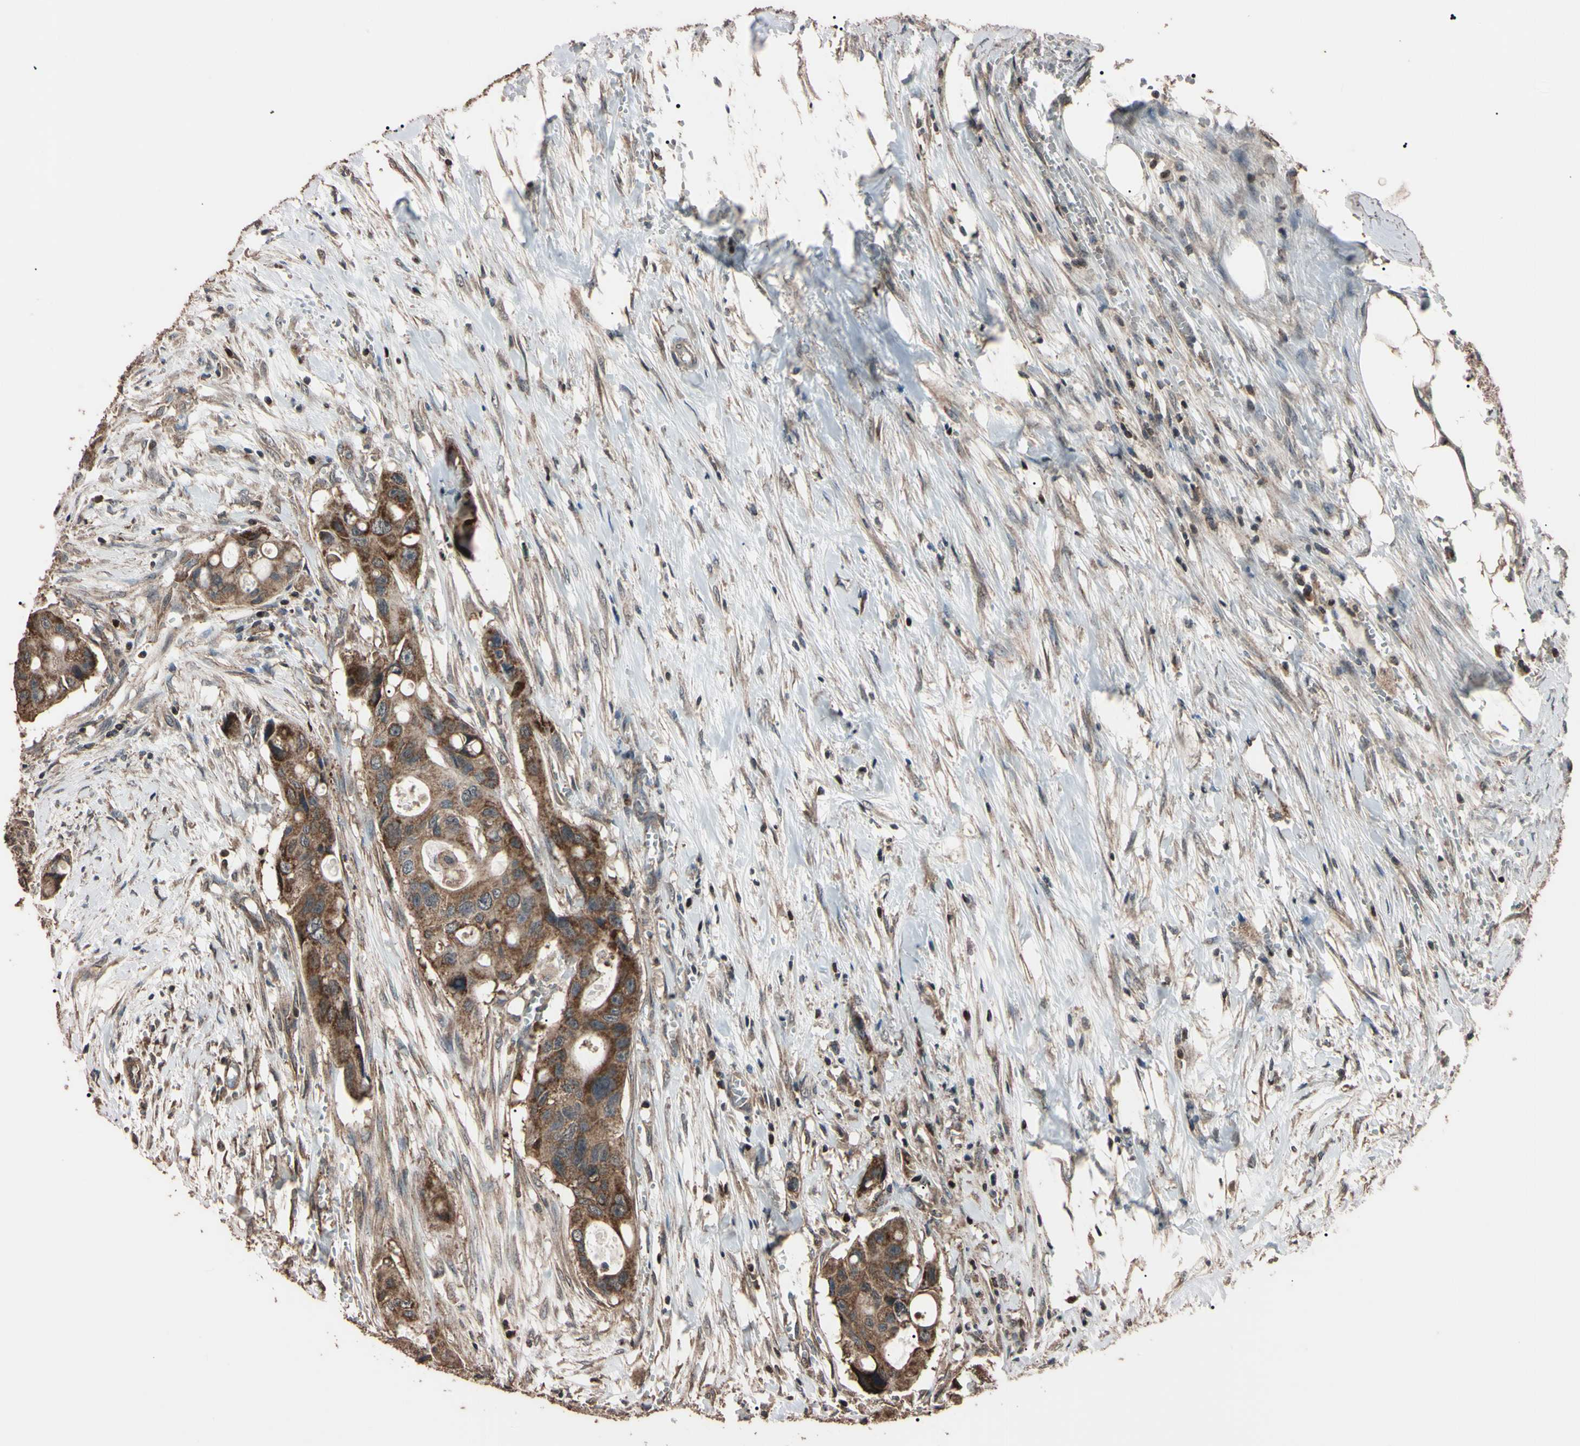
{"staining": {"intensity": "moderate", "quantity": "25%-75%", "location": "cytoplasmic/membranous"}, "tissue": "colorectal cancer", "cell_type": "Tumor cells", "image_type": "cancer", "snomed": [{"axis": "morphology", "description": "Adenocarcinoma, NOS"}, {"axis": "topography", "description": "Colon"}], "caption": "Protein expression analysis of human colorectal cancer (adenocarcinoma) reveals moderate cytoplasmic/membranous staining in about 25%-75% of tumor cells.", "gene": "TNFRSF1A", "patient": {"sex": "female", "age": 57}}